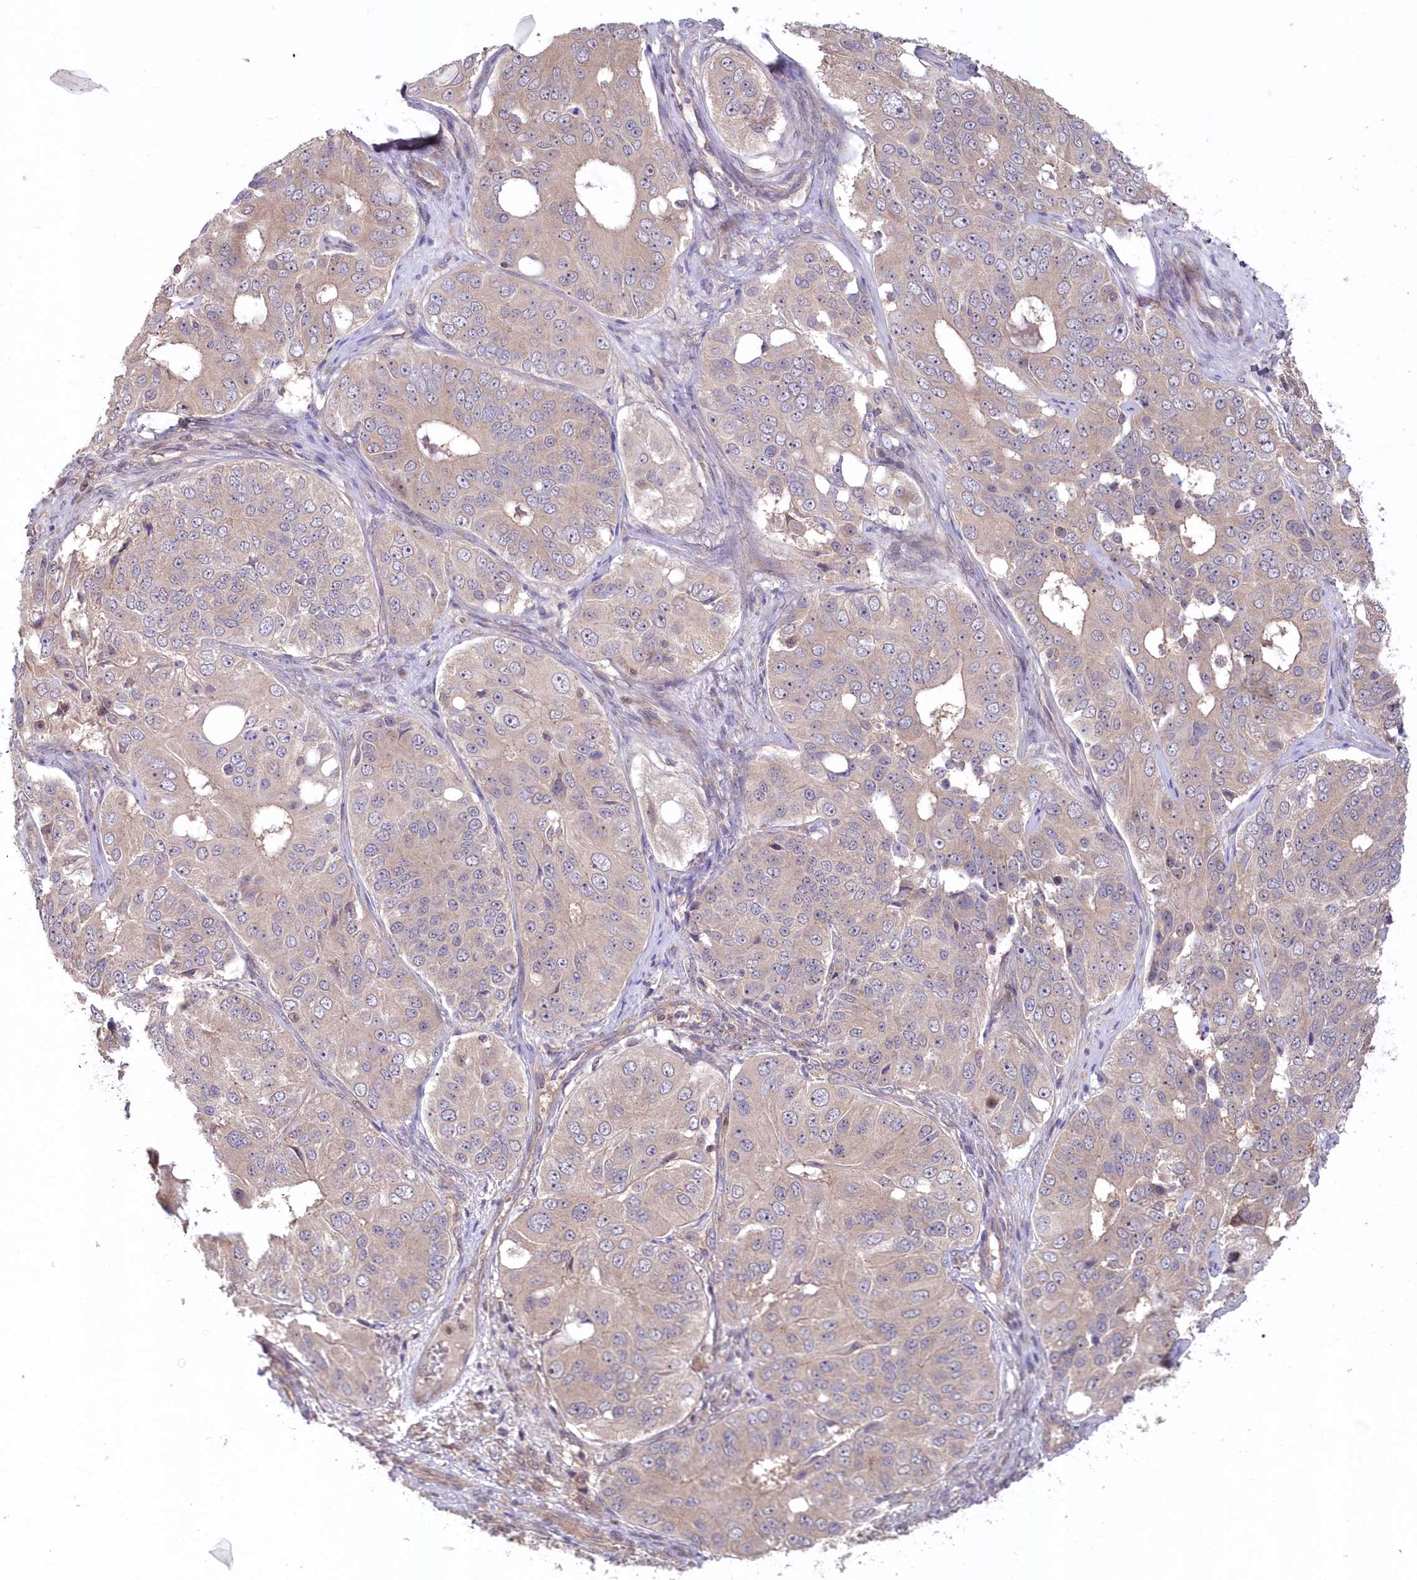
{"staining": {"intensity": "negative", "quantity": "none", "location": "none"}, "tissue": "ovarian cancer", "cell_type": "Tumor cells", "image_type": "cancer", "snomed": [{"axis": "morphology", "description": "Carcinoma, endometroid"}, {"axis": "topography", "description": "Ovary"}], "caption": "Histopathology image shows no significant protein staining in tumor cells of ovarian cancer (endometroid carcinoma). (Stains: DAB IHC with hematoxylin counter stain, Microscopy: brightfield microscopy at high magnification).", "gene": "TBCA", "patient": {"sex": "female", "age": 51}}